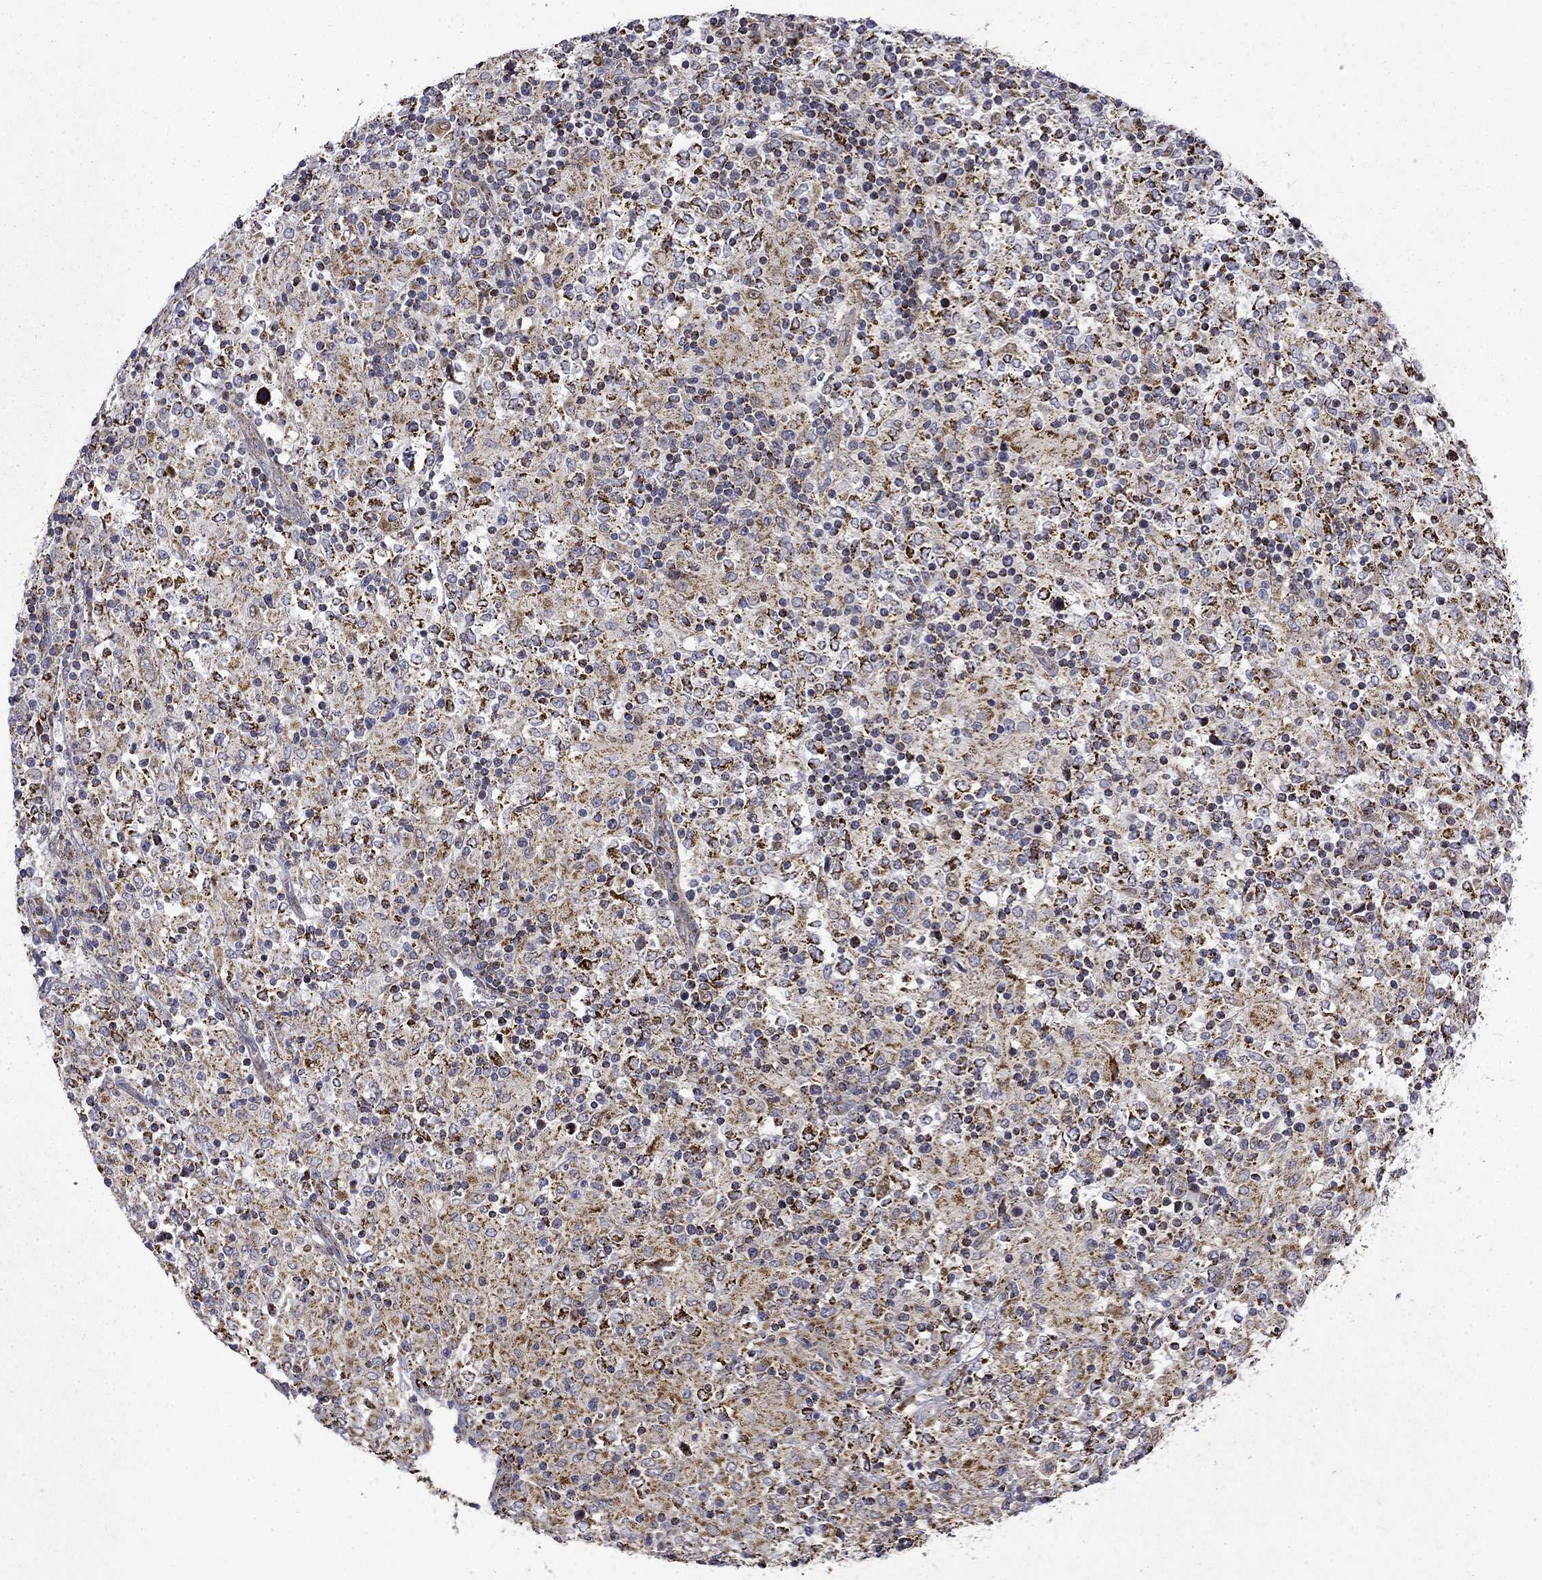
{"staining": {"intensity": "moderate", "quantity": "<25%", "location": "cytoplasmic/membranous"}, "tissue": "lymphoma", "cell_type": "Tumor cells", "image_type": "cancer", "snomed": [{"axis": "morphology", "description": "Malignant lymphoma, non-Hodgkin's type, High grade"}, {"axis": "topography", "description": "Lymph node"}], "caption": "Tumor cells demonstrate moderate cytoplasmic/membranous staining in approximately <25% of cells in malignant lymphoma, non-Hodgkin's type (high-grade).", "gene": "PCBP3", "patient": {"sex": "female", "age": 84}}